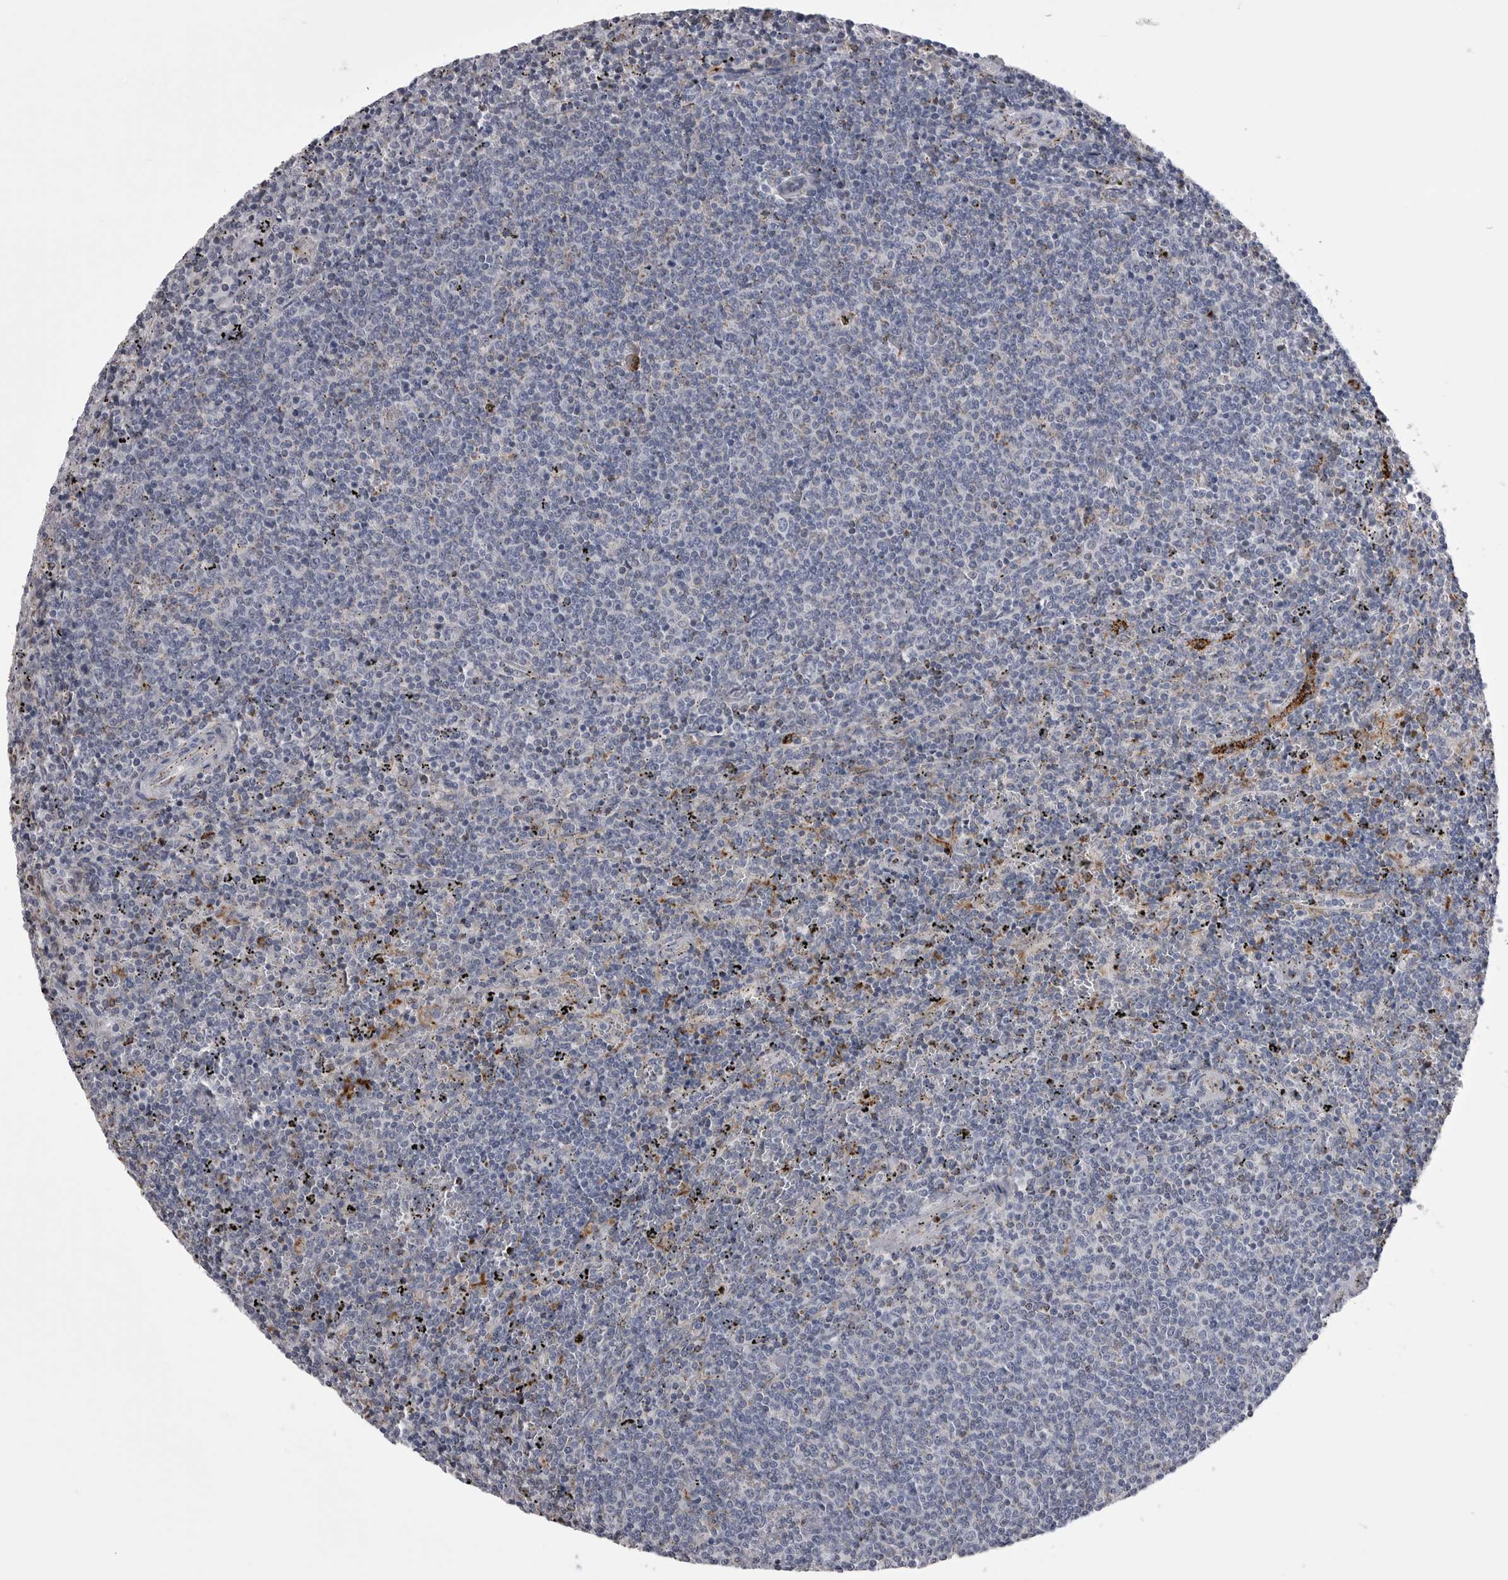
{"staining": {"intensity": "negative", "quantity": "none", "location": "none"}, "tissue": "lymphoma", "cell_type": "Tumor cells", "image_type": "cancer", "snomed": [{"axis": "morphology", "description": "Malignant lymphoma, non-Hodgkin's type, Low grade"}, {"axis": "topography", "description": "Spleen"}], "caption": "This histopathology image is of malignant lymphoma, non-Hodgkin's type (low-grade) stained with immunohistochemistry (IHC) to label a protein in brown with the nuclei are counter-stained blue. There is no expression in tumor cells.", "gene": "PSPN", "patient": {"sex": "female", "age": 50}}